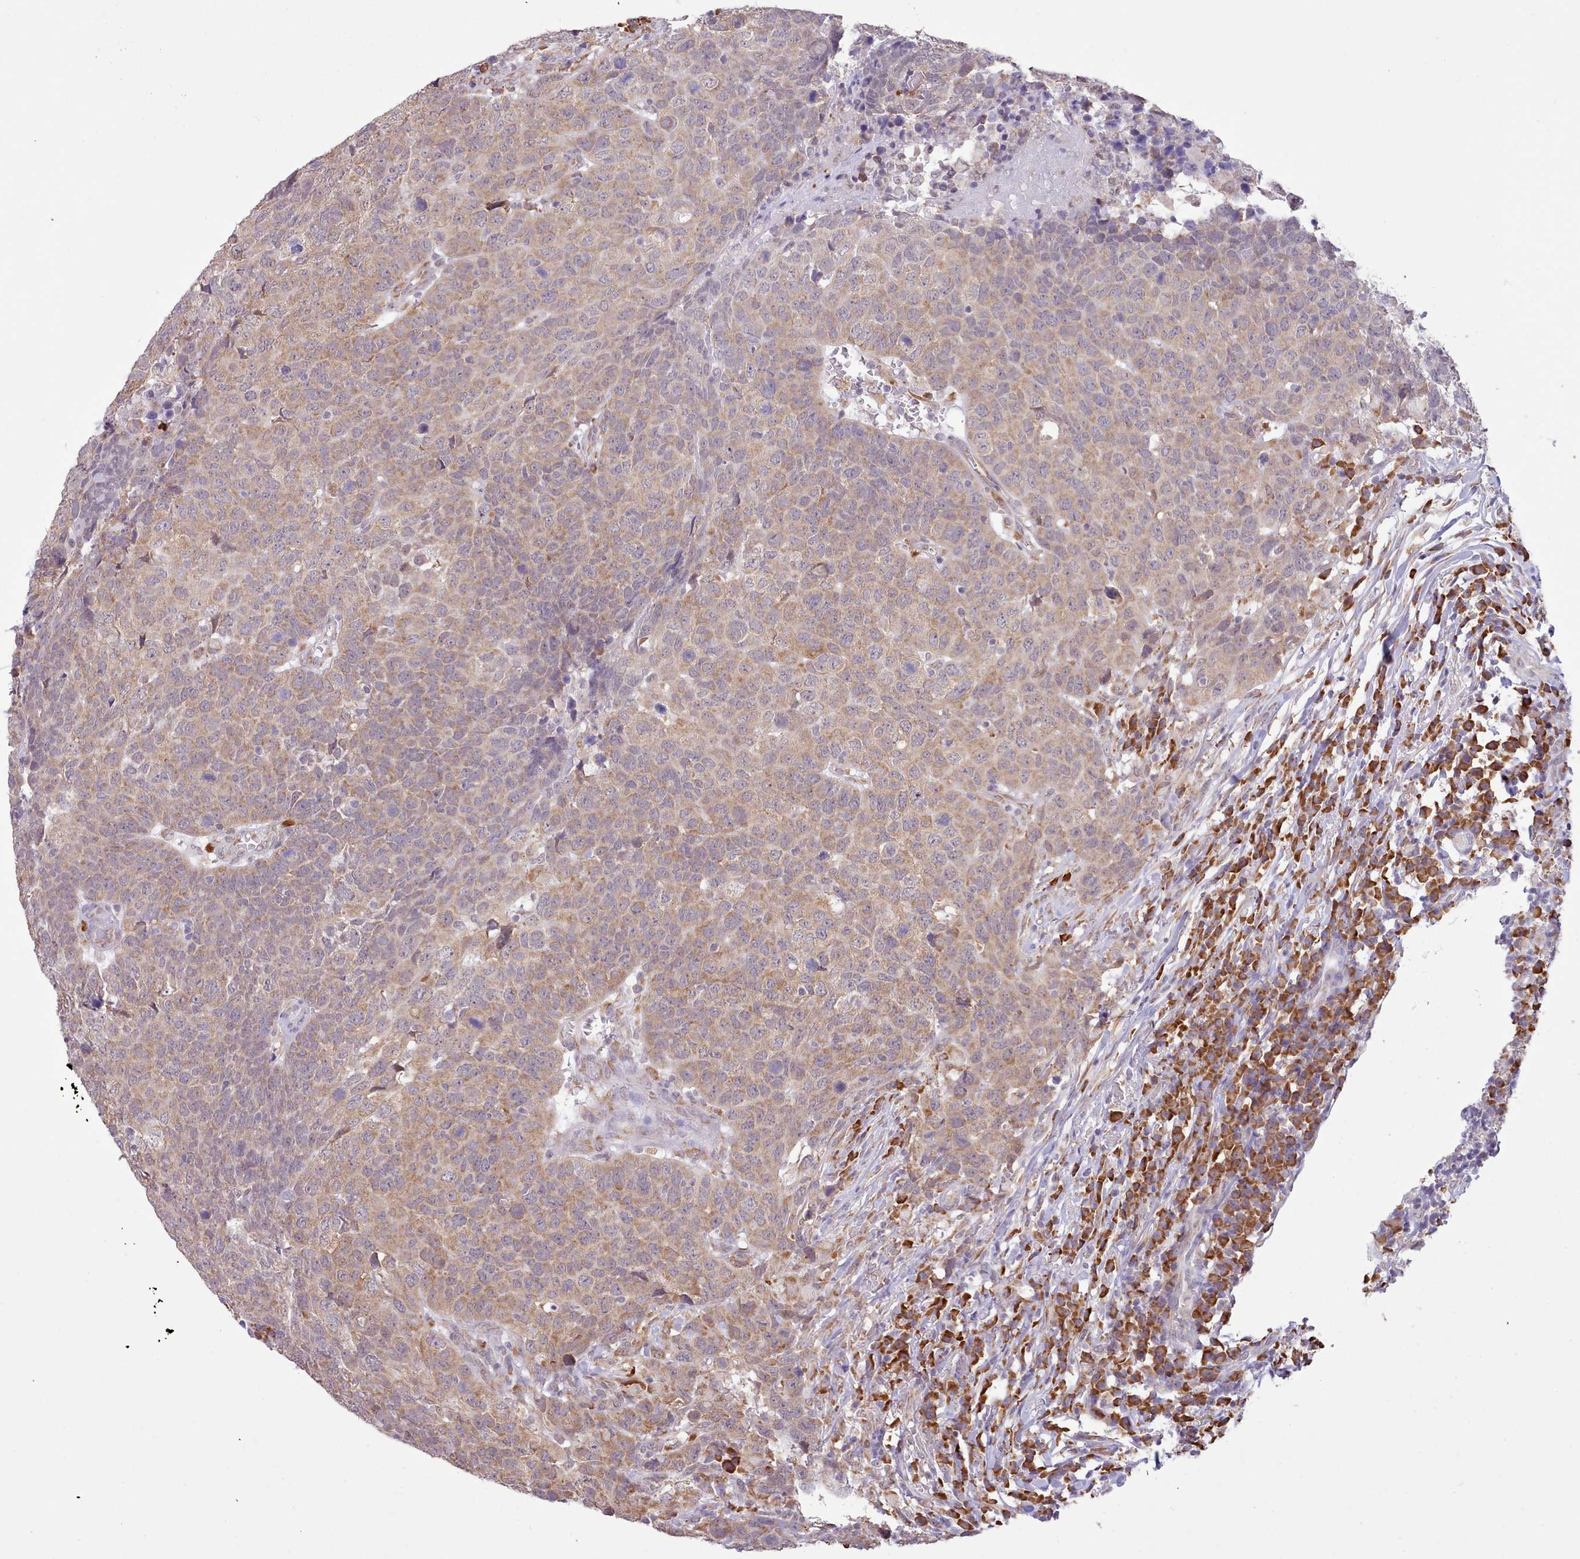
{"staining": {"intensity": "moderate", "quantity": ">75%", "location": "cytoplasmic/membranous"}, "tissue": "head and neck cancer", "cell_type": "Tumor cells", "image_type": "cancer", "snomed": [{"axis": "morphology", "description": "Normal tissue, NOS"}, {"axis": "morphology", "description": "Squamous cell carcinoma, NOS"}, {"axis": "topography", "description": "Skeletal muscle"}, {"axis": "topography", "description": "Vascular tissue"}, {"axis": "topography", "description": "Peripheral nerve tissue"}, {"axis": "topography", "description": "Head-Neck"}], "caption": "A micrograph of human squamous cell carcinoma (head and neck) stained for a protein exhibits moderate cytoplasmic/membranous brown staining in tumor cells. (Brightfield microscopy of DAB IHC at high magnification).", "gene": "SEC61B", "patient": {"sex": "male", "age": 66}}